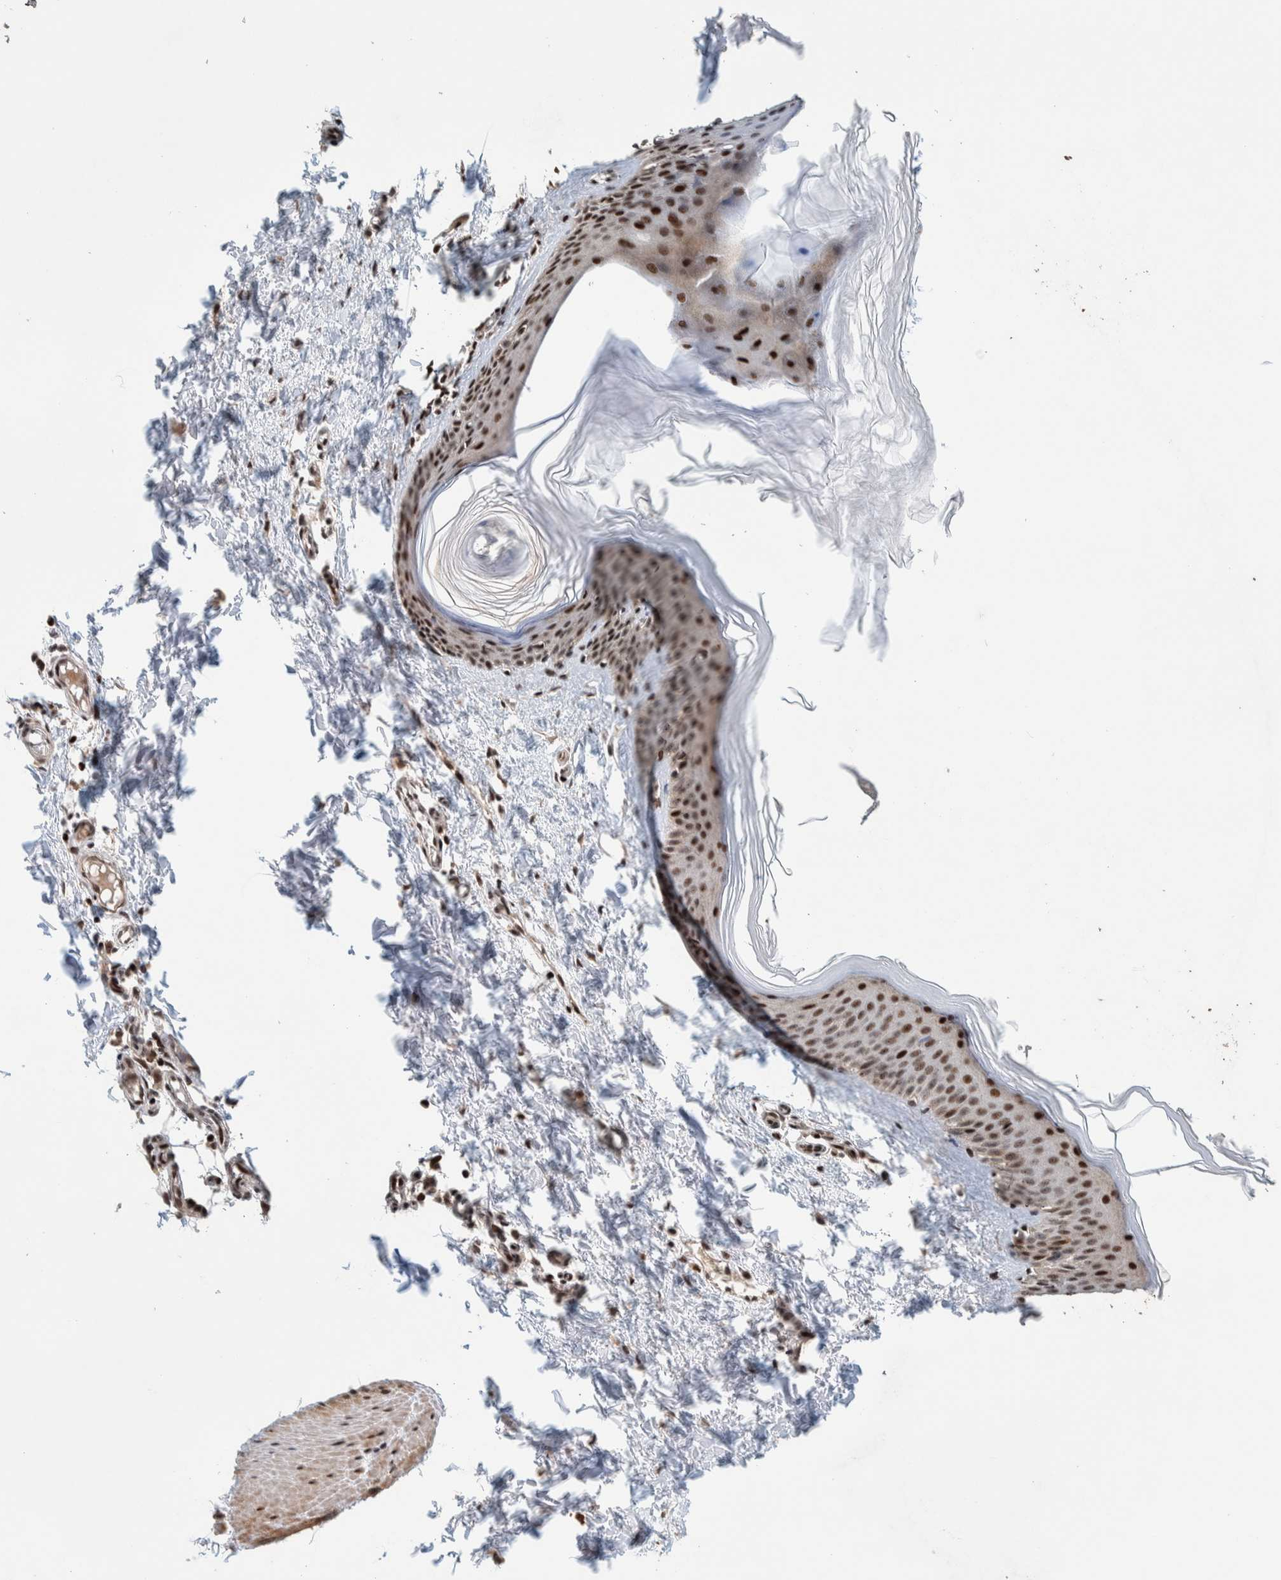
{"staining": {"intensity": "weak", "quantity": ">75%", "location": "nuclear"}, "tissue": "skin", "cell_type": "Fibroblasts", "image_type": "normal", "snomed": [{"axis": "morphology", "description": "Normal tissue, NOS"}, {"axis": "topography", "description": "Skin"}], "caption": "Protein analysis of normal skin shows weak nuclear expression in about >75% of fibroblasts. (Brightfield microscopy of DAB IHC at high magnification).", "gene": "CHD4", "patient": {"sex": "female", "age": 27}}